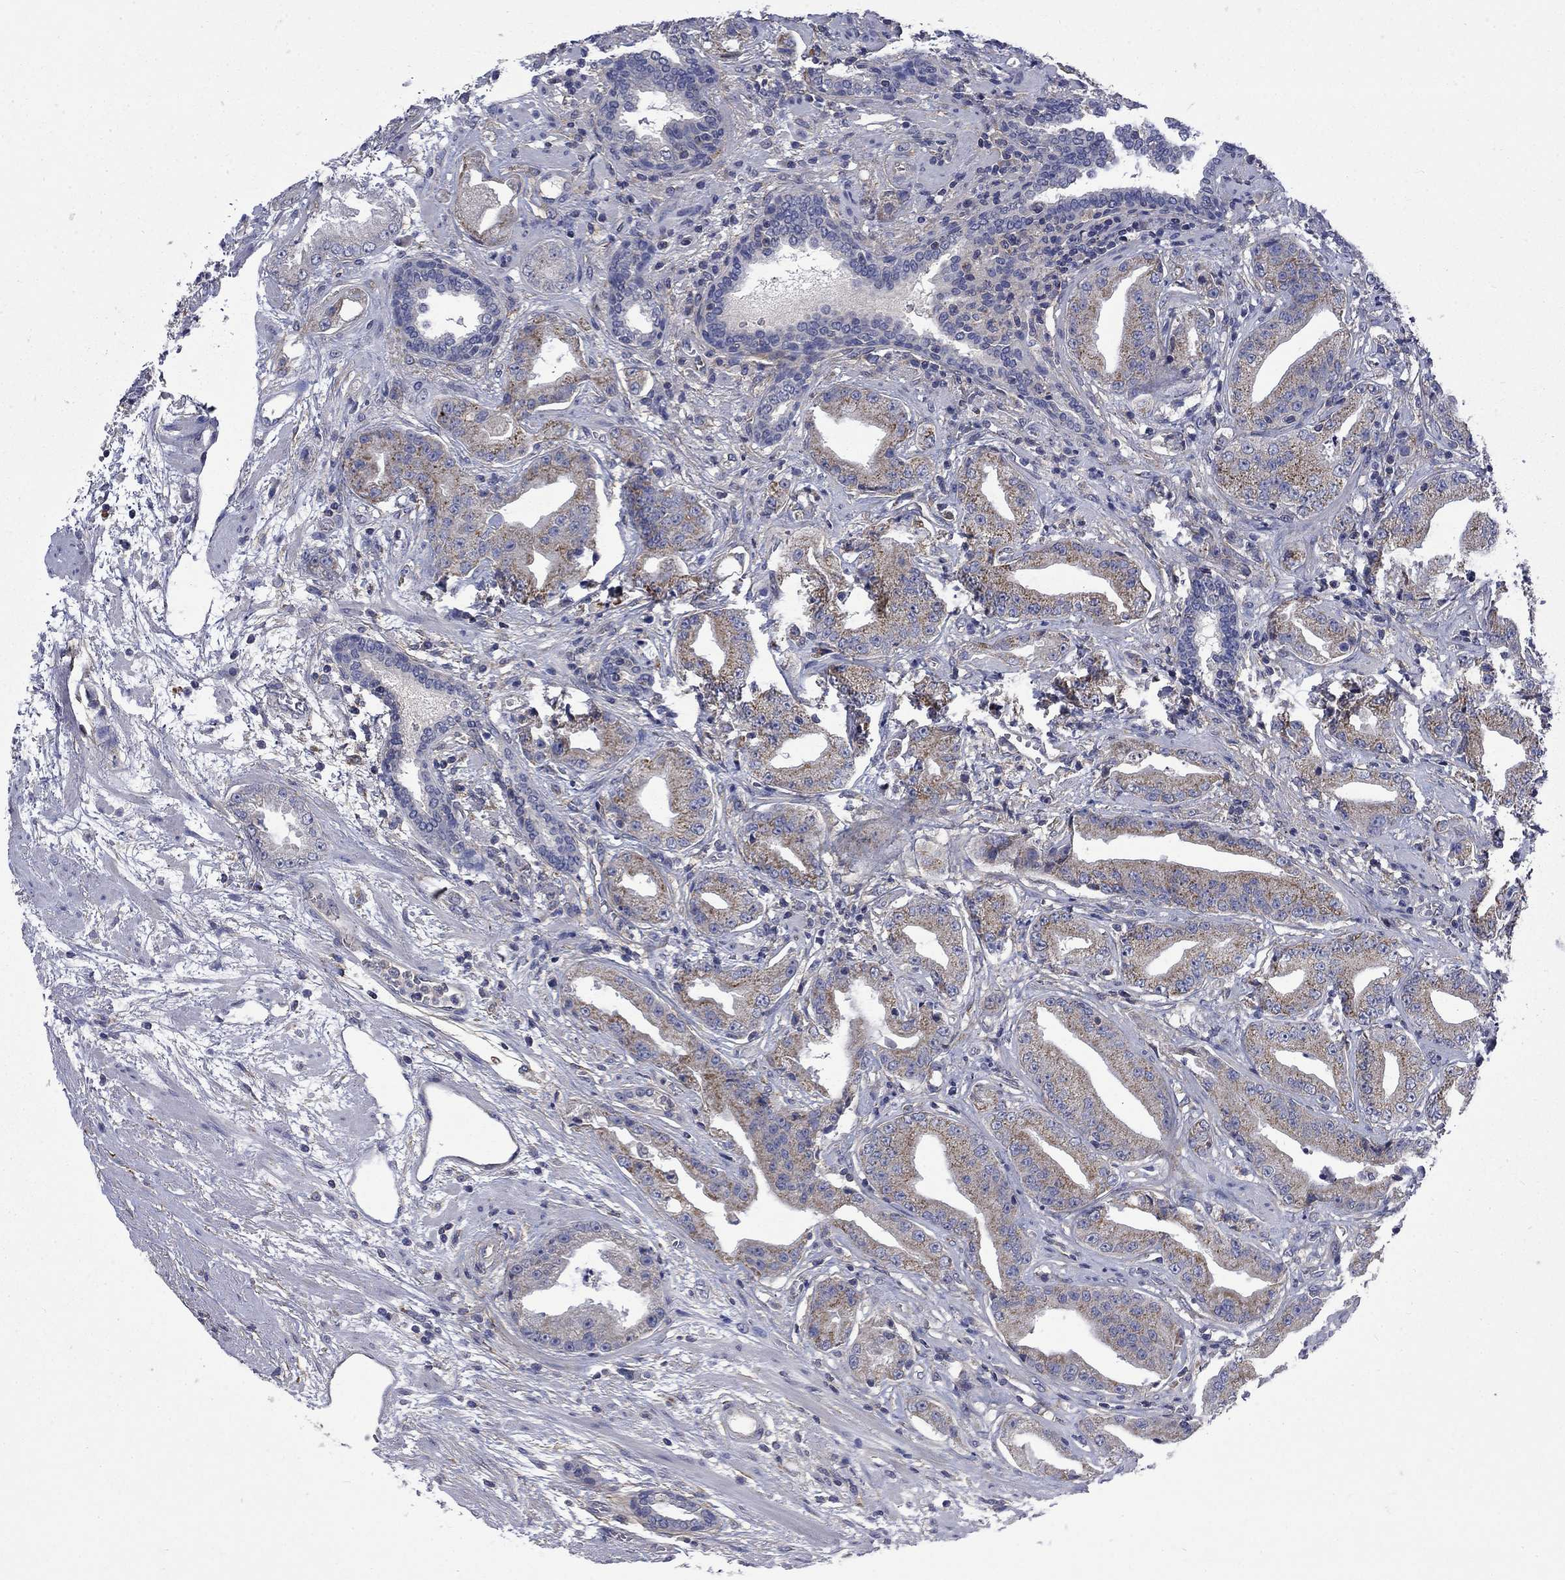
{"staining": {"intensity": "moderate", "quantity": "25%-75%", "location": "cytoplasmic/membranous"}, "tissue": "prostate cancer", "cell_type": "Tumor cells", "image_type": "cancer", "snomed": [{"axis": "morphology", "description": "Adenocarcinoma, Low grade"}, {"axis": "topography", "description": "Prostate"}], "caption": "A histopathology image of prostate cancer stained for a protein reveals moderate cytoplasmic/membranous brown staining in tumor cells. (DAB (3,3'-diaminobenzidine) = brown stain, brightfield microscopy at high magnification).", "gene": "HSPA12A", "patient": {"sex": "male", "age": 62}}